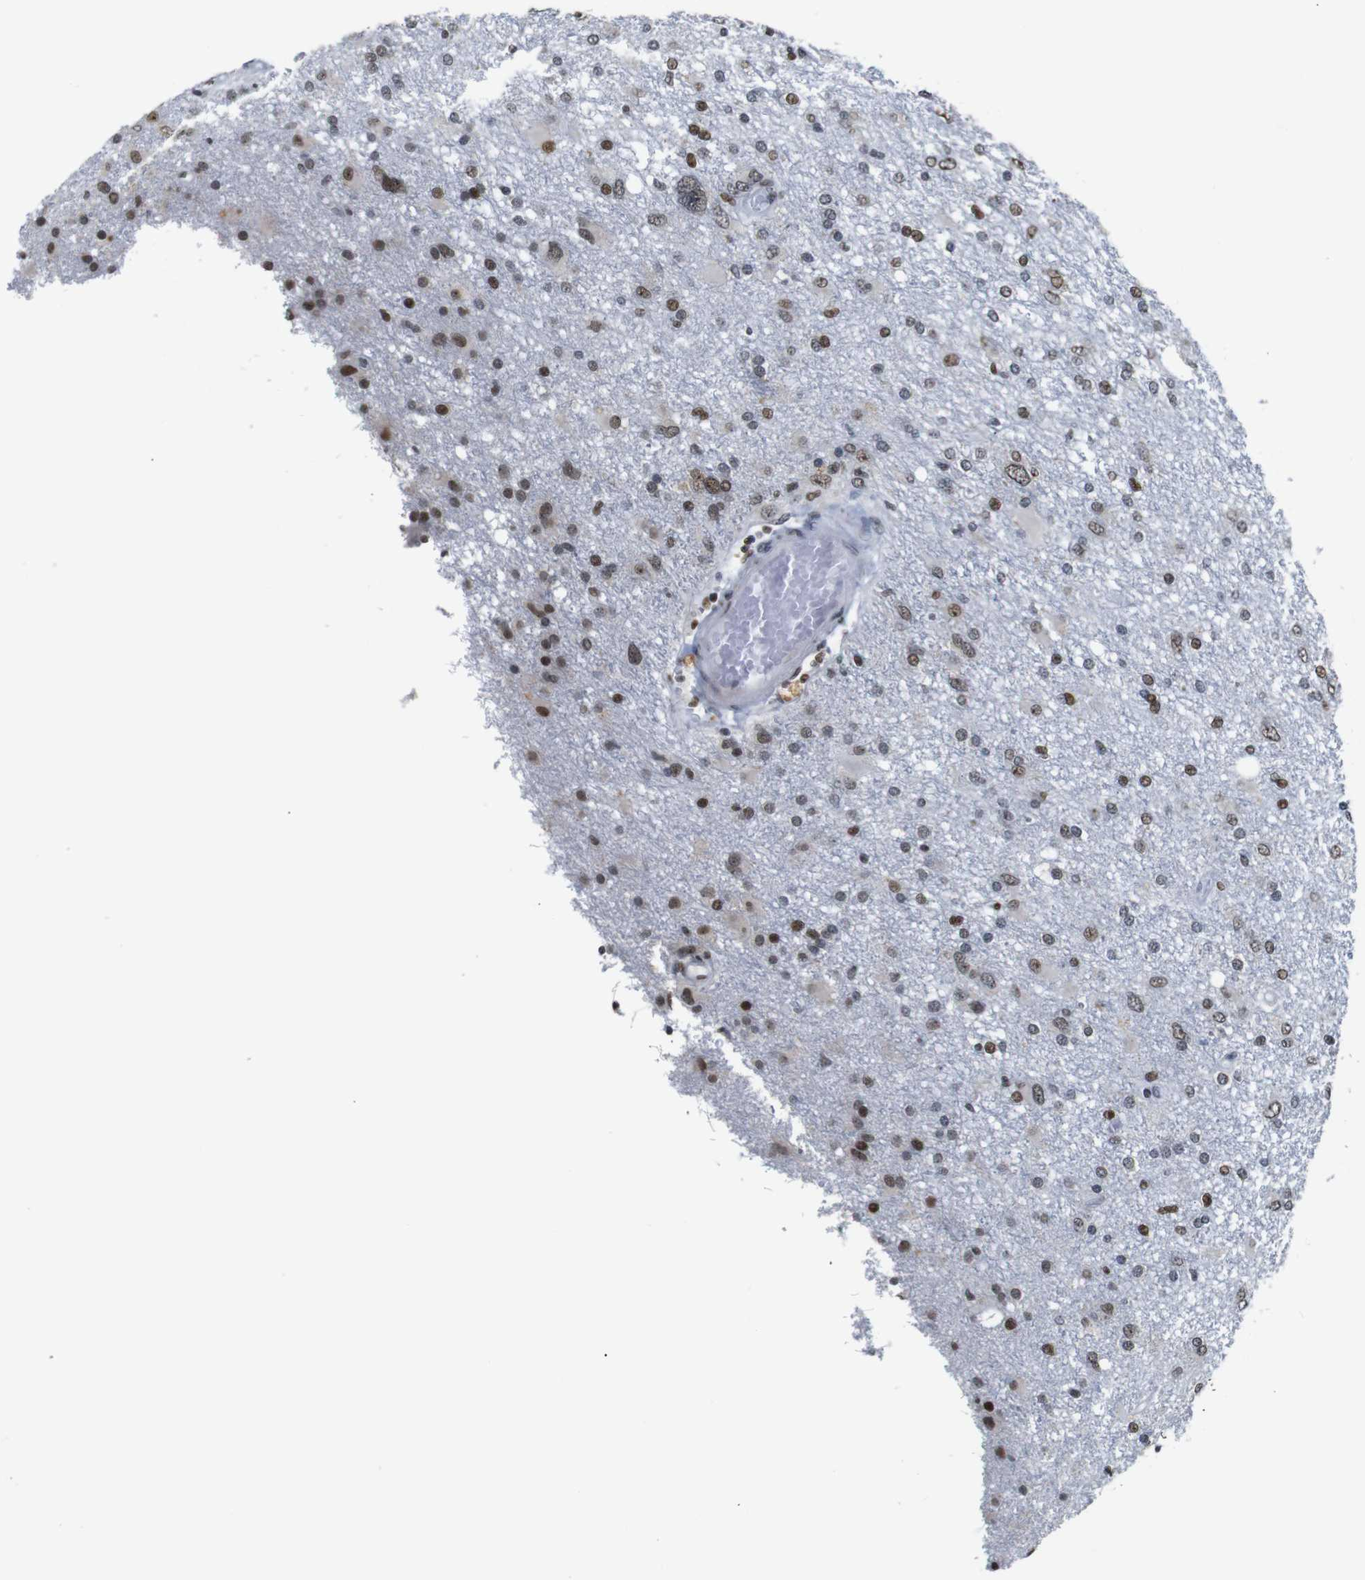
{"staining": {"intensity": "moderate", "quantity": "25%-75%", "location": "nuclear"}, "tissue": "glioma", "cell_type": "Tumor cells", "image_type": "cancer", "snomed": [{"axis": "morphology", "description": "Glioma, malignant, High grade"}, {"axis": "topography", "description": "Brain"}], "caption": "Immunohistochemistry staining of malignant glioma (high-grade), which reveals medium levels of moderate nuclear staining in approximately 25%-75% of tumor cells indicating moderate nuclear protein staining. The staining was performed using DAB (3,3'-diaminobenzidine) (brown) for protein detection and nuclei were counterstained in hematoxylin (blue).", "gene": "GATA6", "patient": {"sex": "female", "age": 59}}